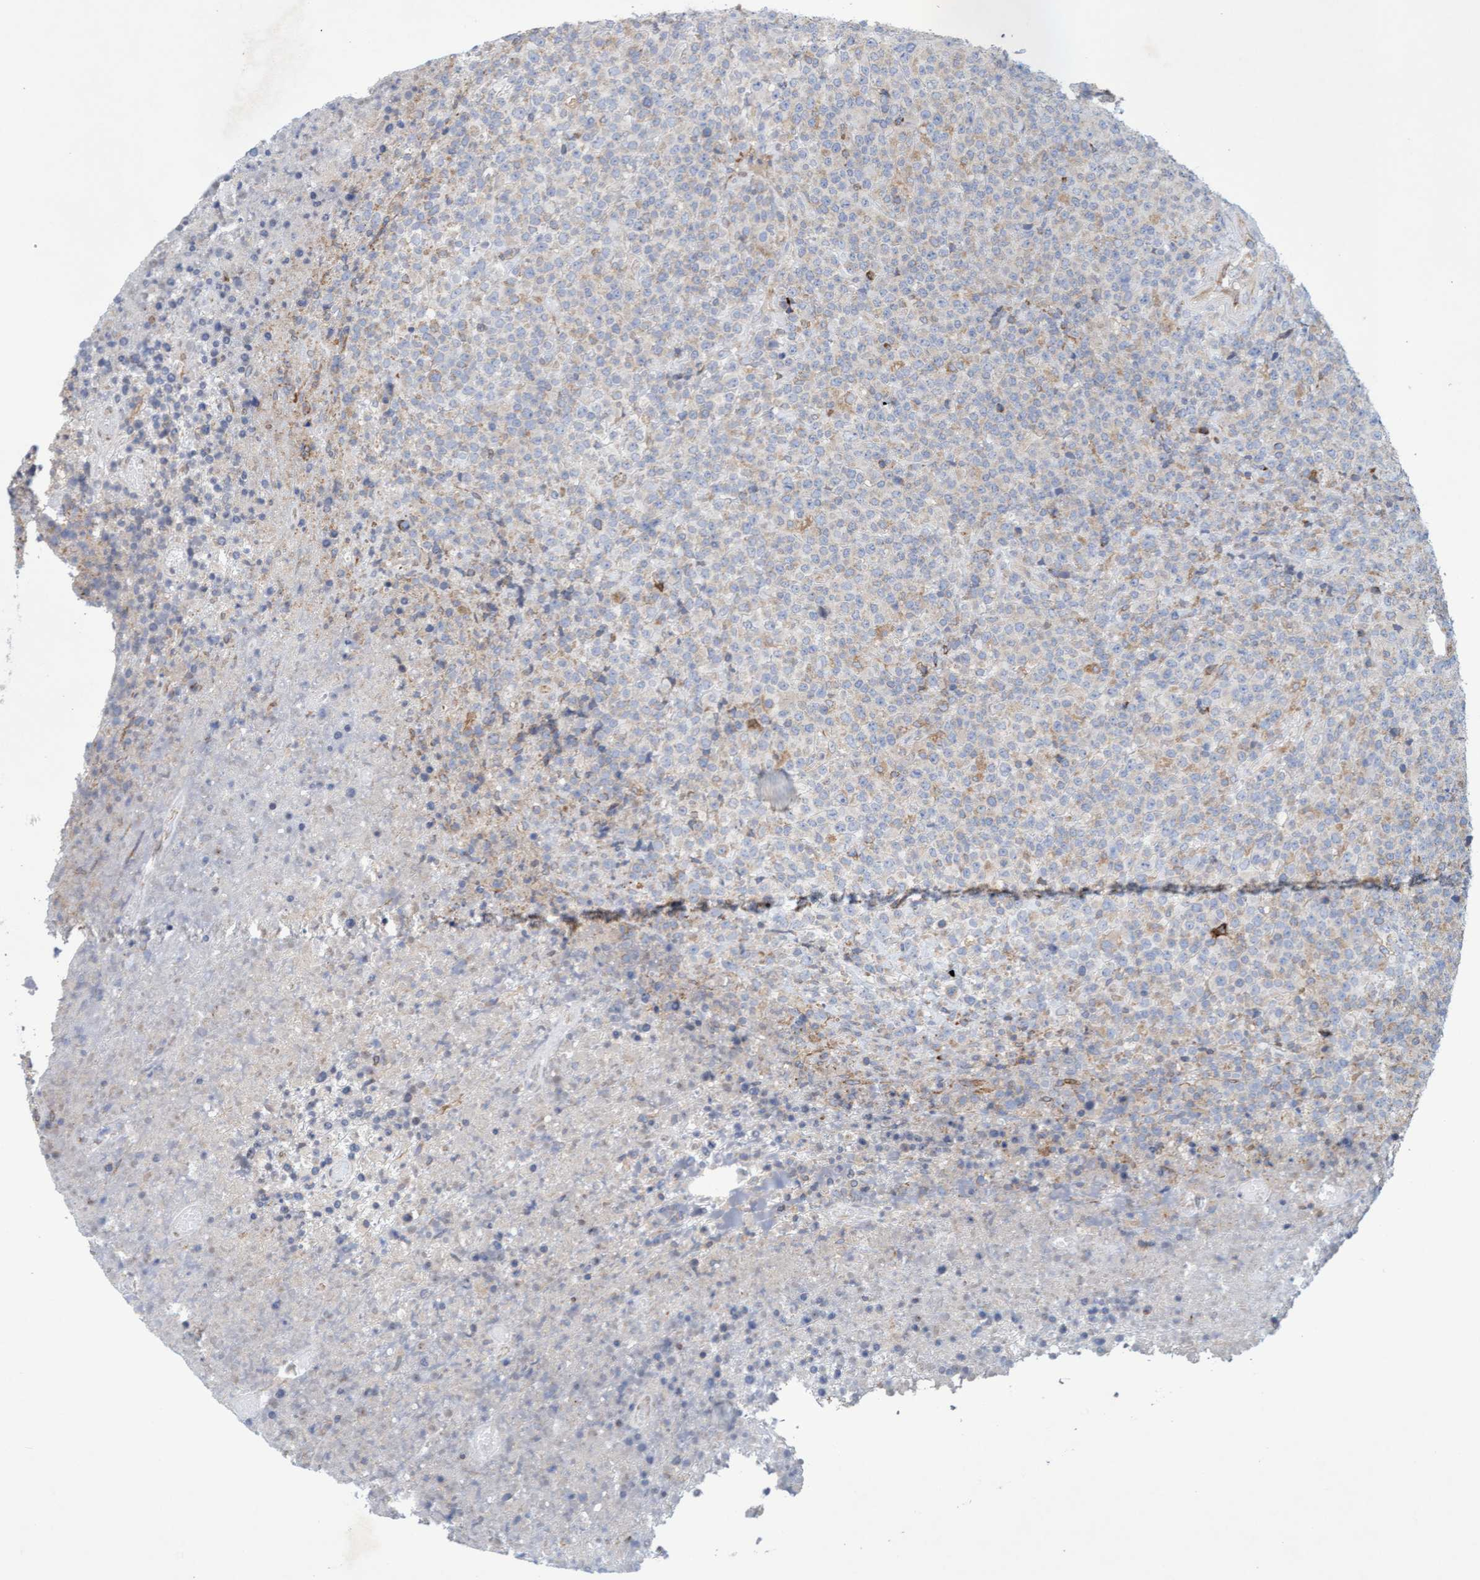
{"staining": {"intensity": "weak", "quantity": "<25%", "location": "cytoplasmic/membranous"}, "tissue": "lymphoma", "cell_type": "Tumor cells", "image_type": "cancer", "snomed": [{"axis": "morphology", "description": "Malignant lymphoma, non-Hodgkin's type, High grade"}, {"axis": "topography", "description": "Lymph node"}], "caption": "Immunohistochemistry histopathology image of neoplastic tissue: human lymphoma stained with DAB demonstrates no significant protein positivity in tumor cells. Nuclei are stained in blue.", "gene": "SLC28A3", "patient": {"sex": "male", "age": 13}}